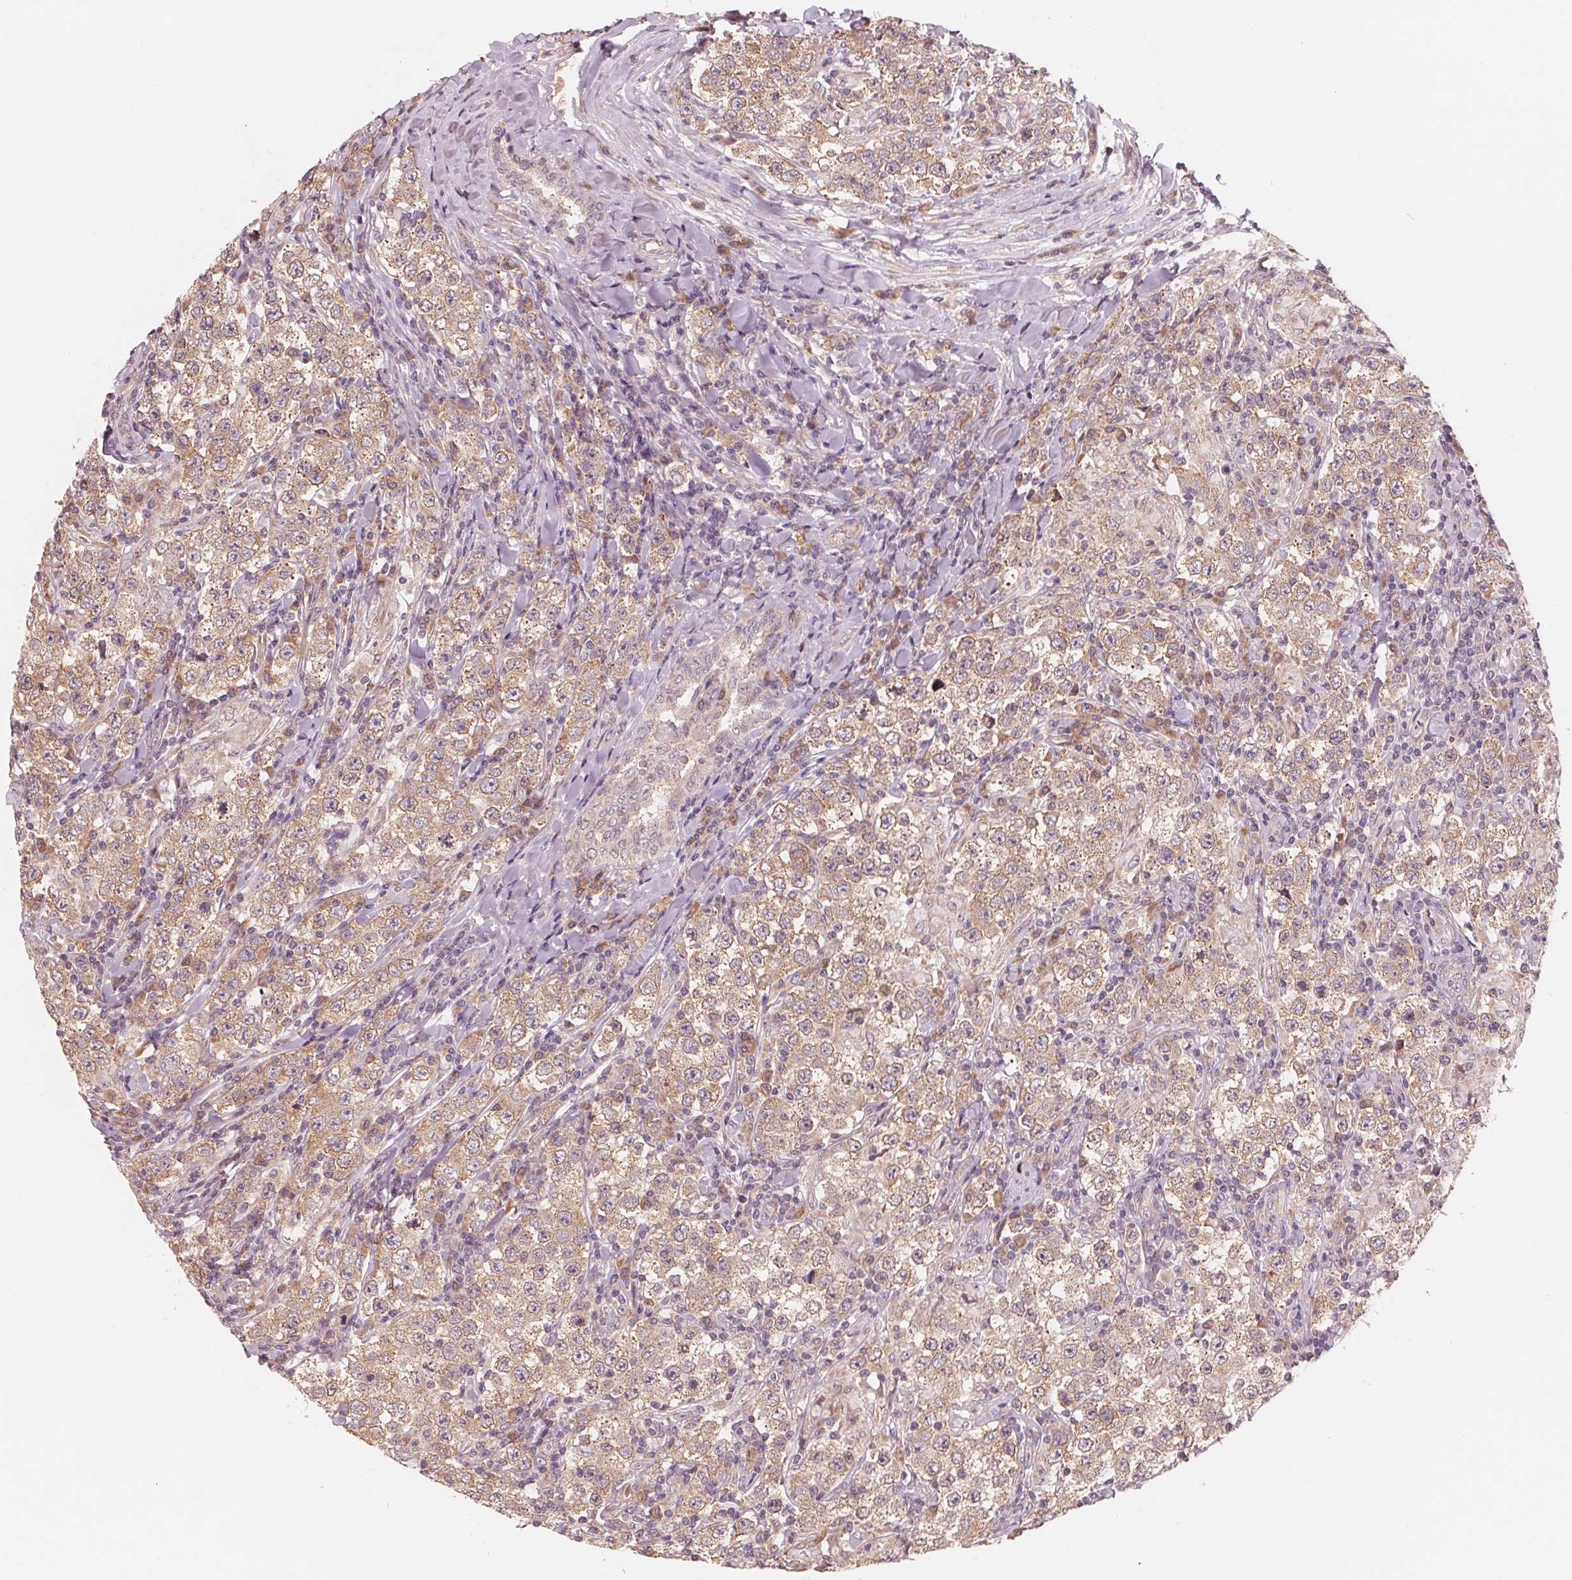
{"staining": {"intensity": "moderate", "quantity": ">75%", "location": "cytoplasmic/membranous"}, "tissue": "testis cancer", "cell_type": "Tumor cells", "image_type": "cancer", "snomed": [{"axis": "morphology", "description": "Seminoma, NOS"}, {"axis": "morphology", "description": "Carcinoma, Embryonal, NOS"}, {"axis": "topography", "description": "Testis"}], "caption": "Tumor cells show moderate cytoplasmic/membranous staining in approximately >75% of cells in testis cancer (seminoma).", "gene": "GIGYF2", "patient": {"sex": "male", "age": 41}}